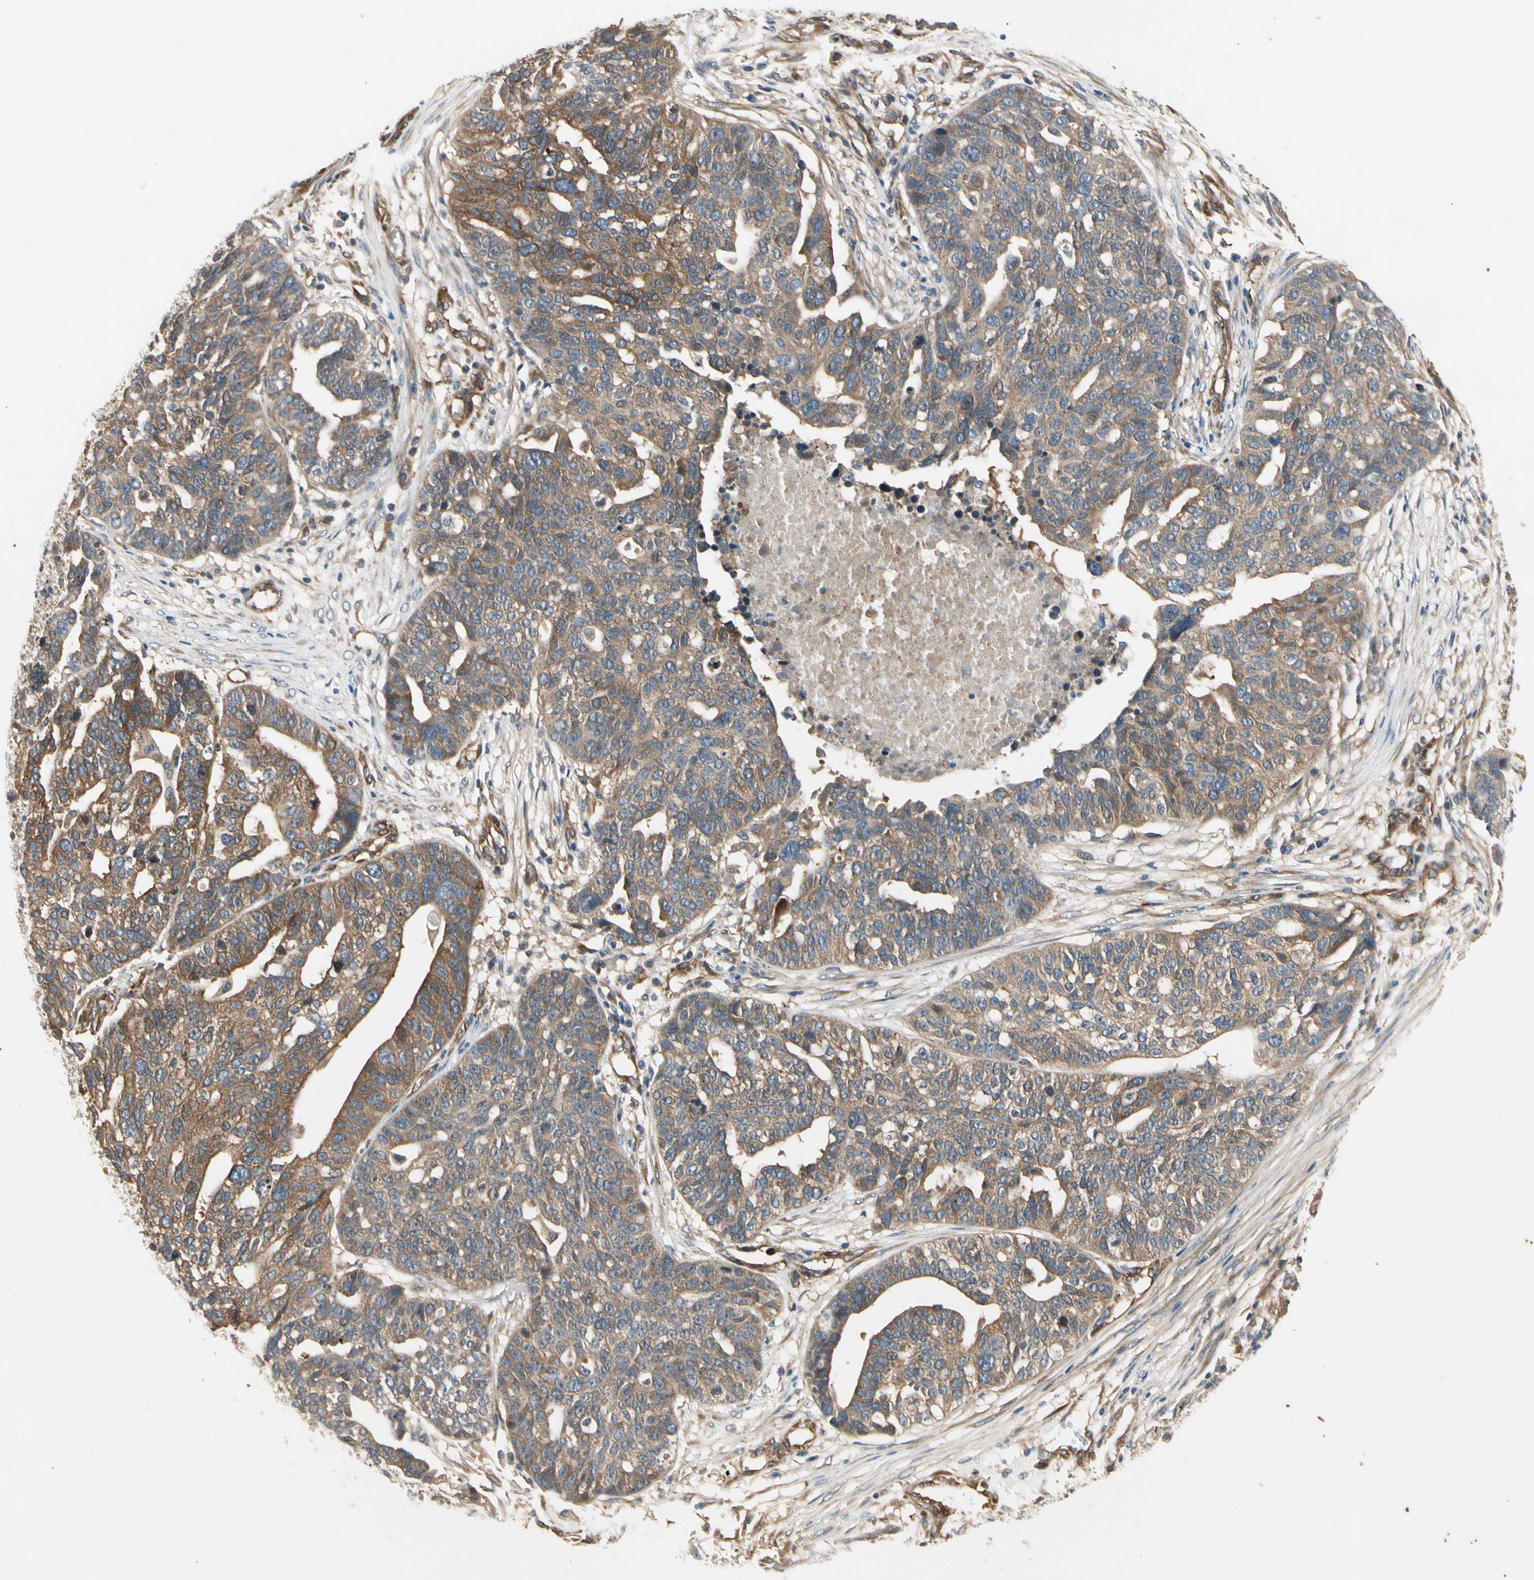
{"staining": {"intensity": "moderate", "quantity": "25%-75%", "location": "cytoplasmic/membranous"}, "tissue": "ovarian cancer", "cell_type": "Tumor cells", "image_type": "cancer", "snomed": [{"axis": "morphology", "description": "Cystadenocarcinoma, serous, NOS"}, {"axis": "topography", "description": "Ovary"}], "caption": "Immunohistochemical staining of human ovarian cancer (serous cystadenocarcinoma) reveals medium levels of moderate cytoplasmic/membranous protein expression in approximately 25%-75% of tumor cells. The staining is performed using DAB (3,3'-diaminobenzidine) brown chromogen to label protein expression. The nuclei are counter-stained blue using hematoxylin.", "gene": "ROCK2", "patient": {"sex": "female", "age": 59}}